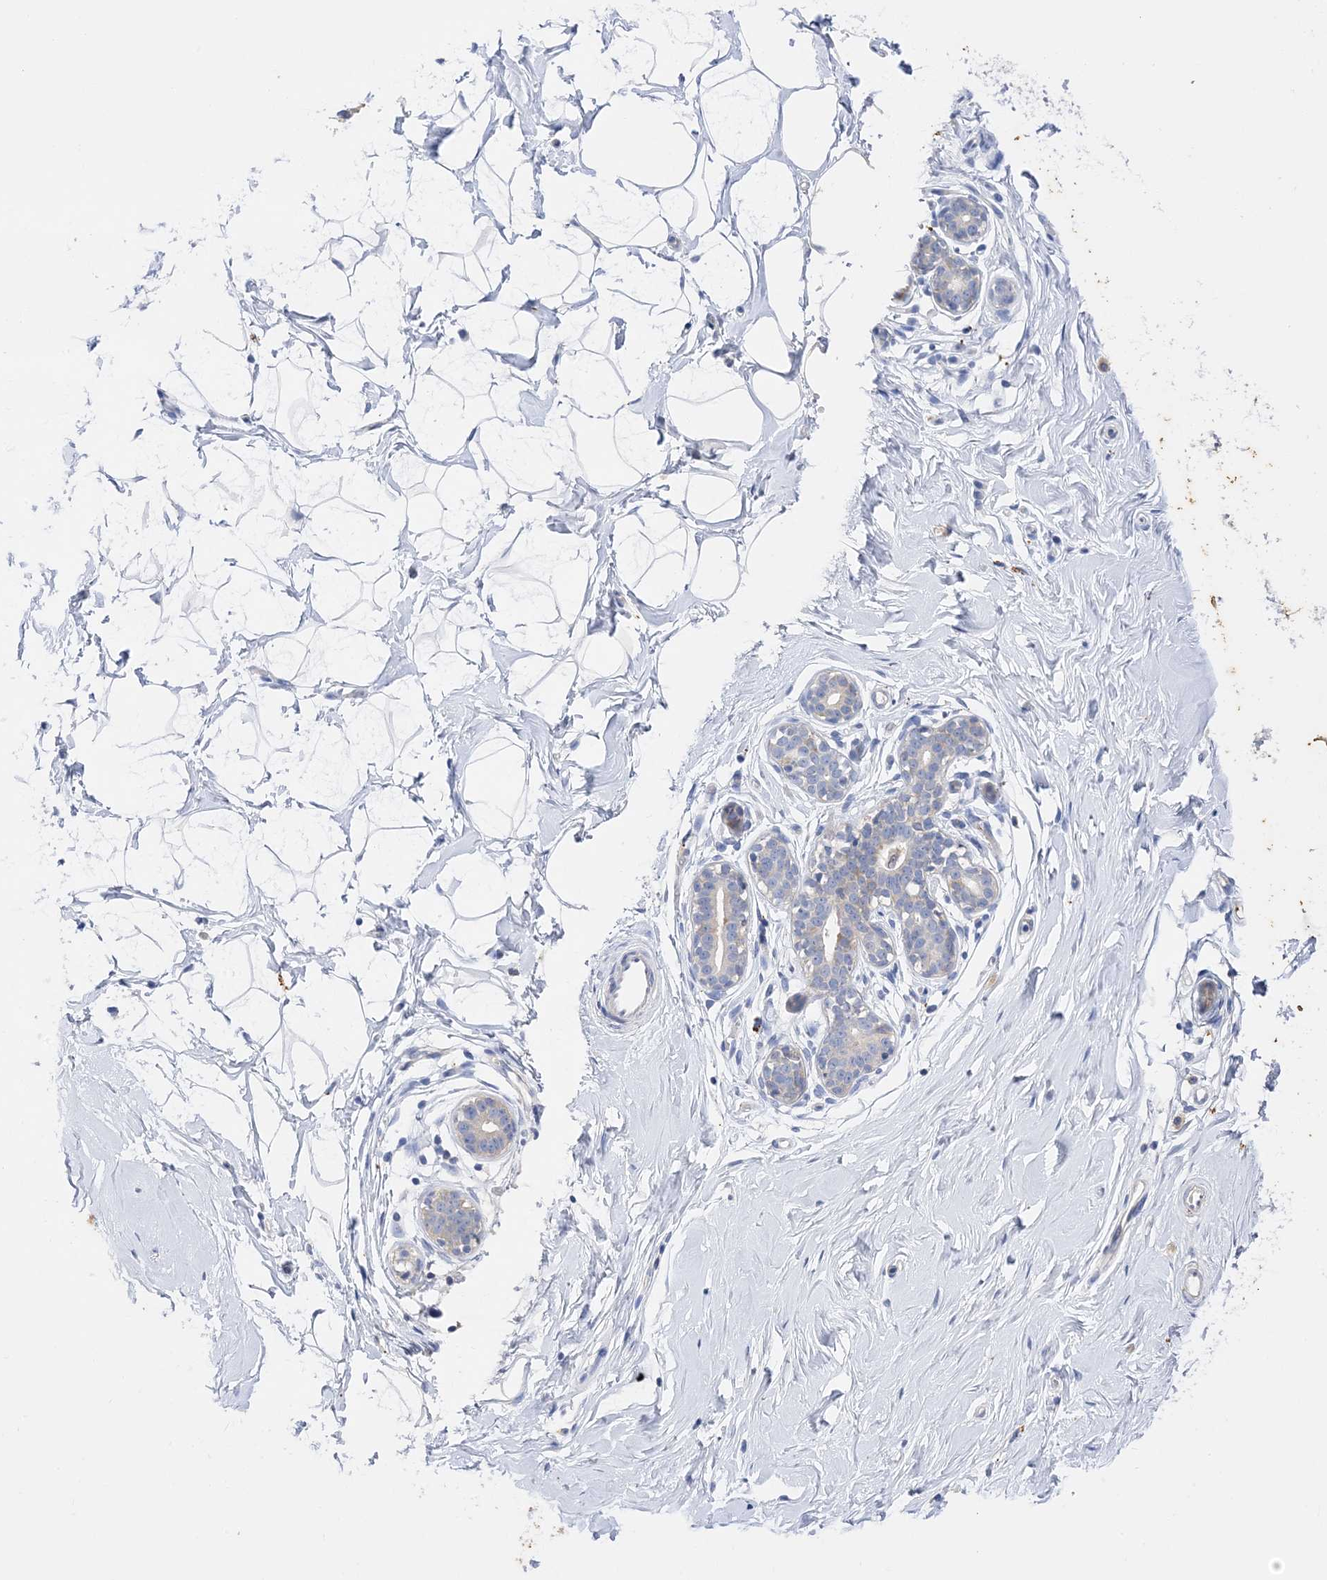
{"staining": {"intensity": "weak", "quantity": "<25%", "location": "cytoplasmic/membranous"}, "tissue": "breast", "cell_type": "Adipocytes", "image_type": "normal", "snomed": [{"axis": "morphology", "description": "Normal tissue, NOS"}, {"axis": "morphology", "description": "Adenoma, NOS"}, {"axis": "topography", "description": "Breast"}], "caption": "An immunohistochemistry (IHC) histopathology image of unremarkable breast is shown. There is no staining in adipocytes of breast. (Stains: DAB immunohistochemistry (IHC) with hematoxylin counter stain, Microscopy: brightfield microscopy at high magnification).", "gene": "ARV1", "patient": {"sex": "female", "age": 23}}